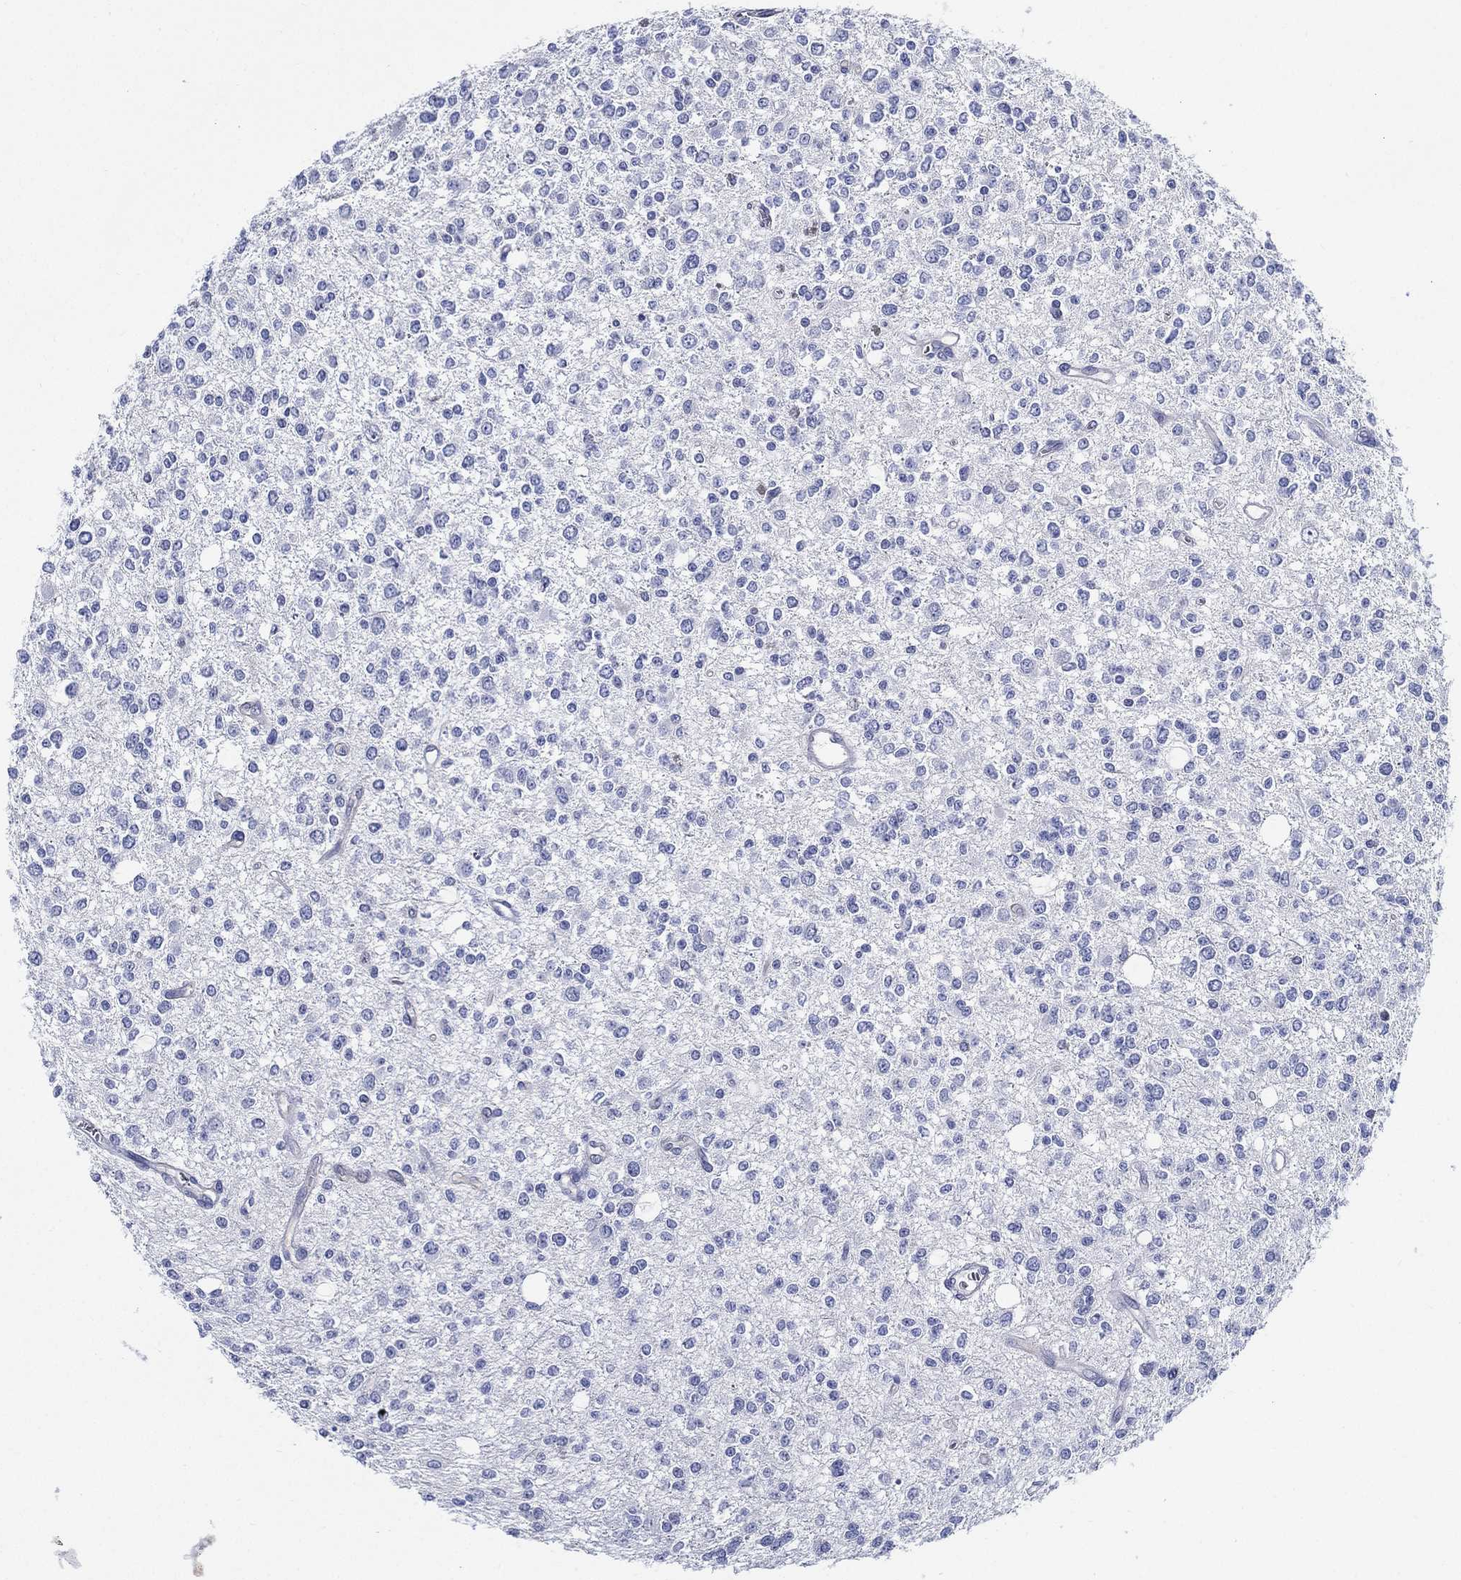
{"staining": {"intensity": "negative", "quantity": "none", "location": "none"}, "tissue": "glioma", "cell_type": "Tumor cells", "image_type": "cancer", "snomed": [{"axis": "morphology", "description": "Glioma, malignant, Low grade"}, {"axis": "topography", "description": "Brain"}], "caption": "Human glioma stained for a protein using immunohistochemistry reveals no expression in tumor cells.", "gene": "NEDD9", "patient": {"sex": "male", "age": 67}}